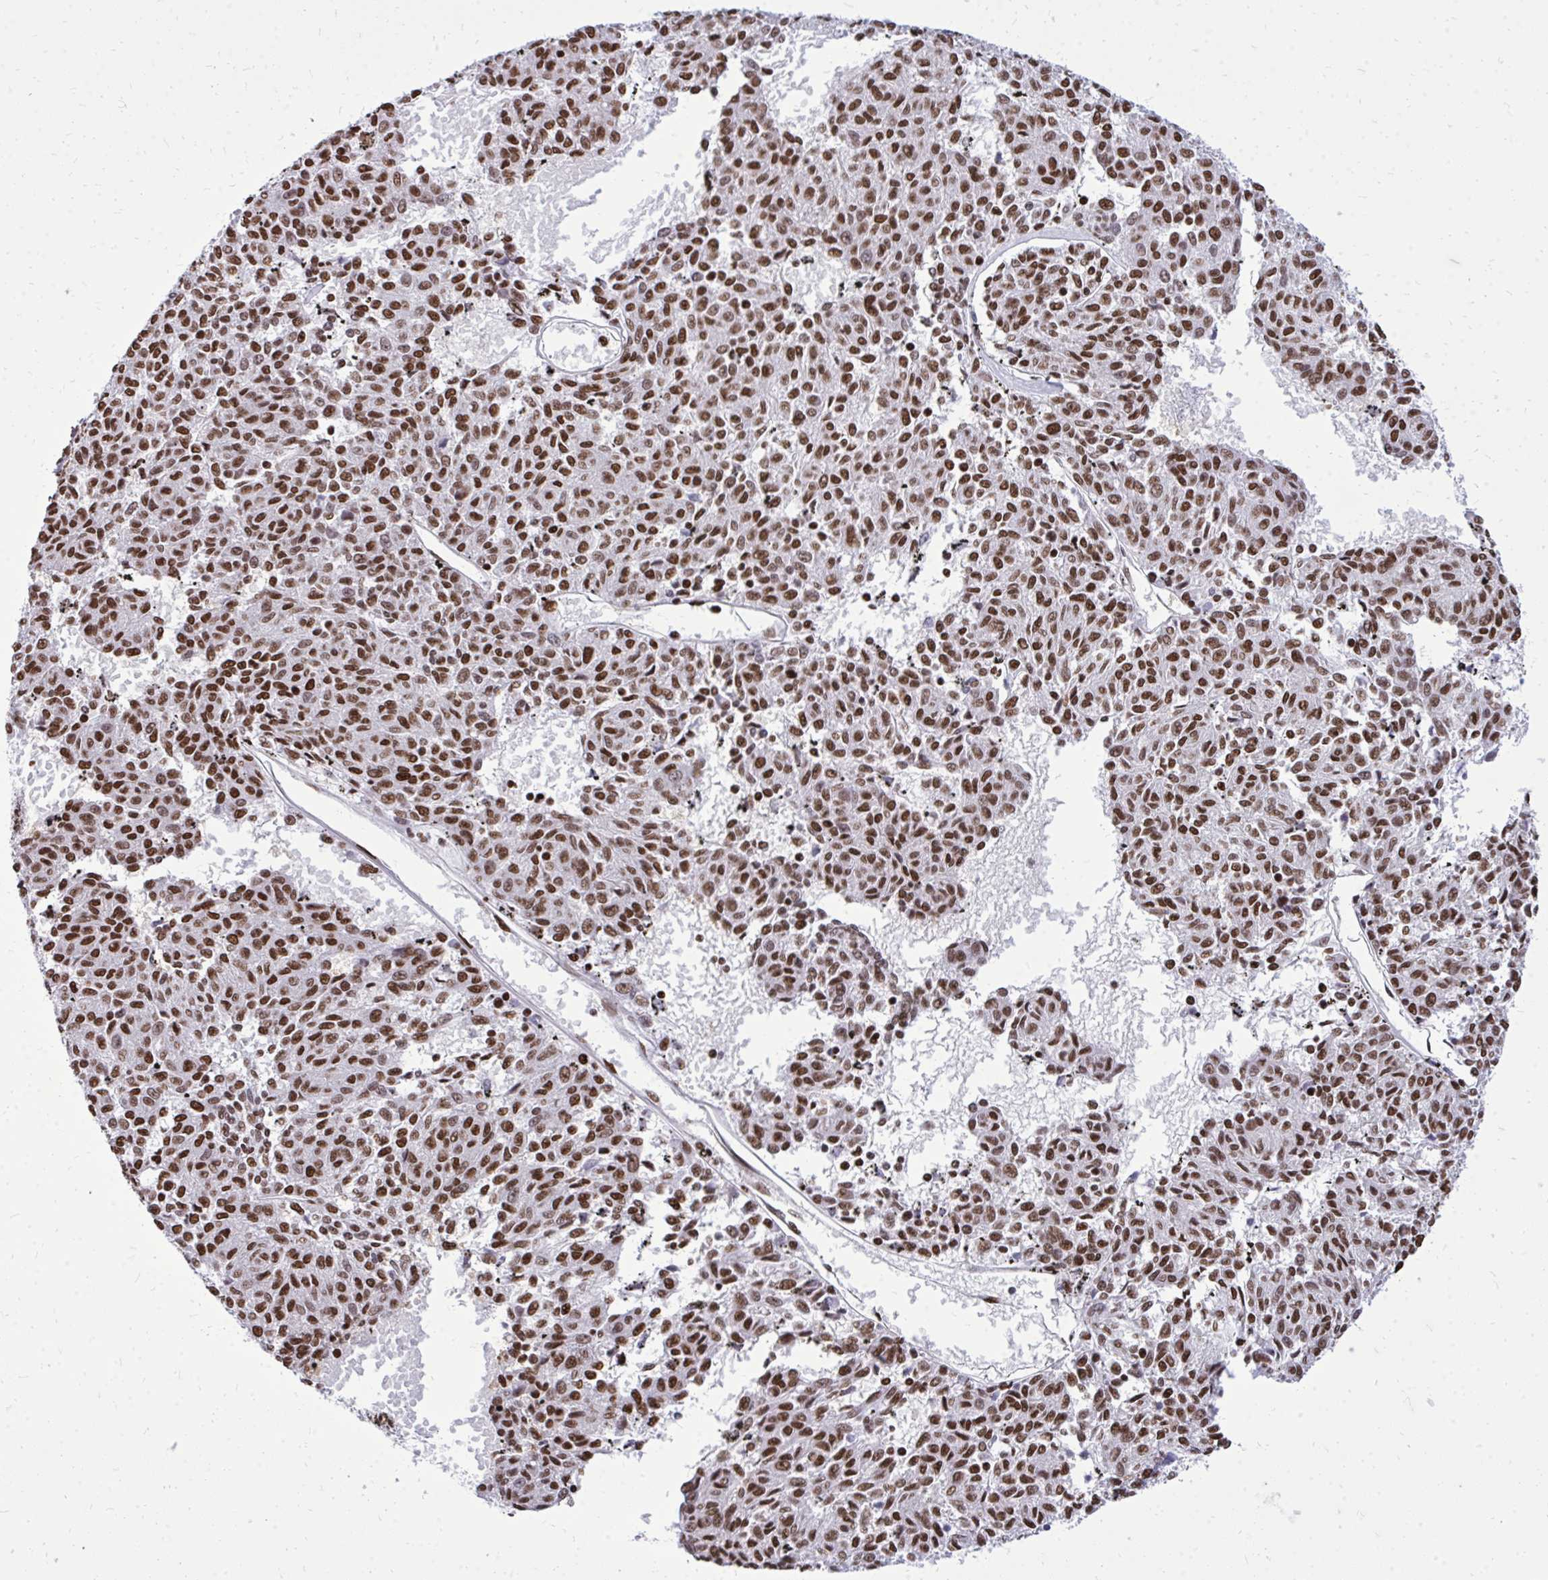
{"staining": {"intensity": "strong", "quantity": "25%-75%", "location": "nuclear"}, "tissue": "melanoma", "cell_type": "Tumor cells", "image_type": "cancer", "snomed": [{"axis": "morphology", "description": "Malignant melanoma, NOS"}, {"axis": "topography", "description": "Skin"}], "caption": "DAB immunohistochemical staining of human melanoma displays strong nuclear protein expression in about 25%-75% of tumor cells. (Brightfield microscopy of DAB IHC at high magnification).", "gene": "TBL1Y", "patient": {"sex": "female", "age": 72}}